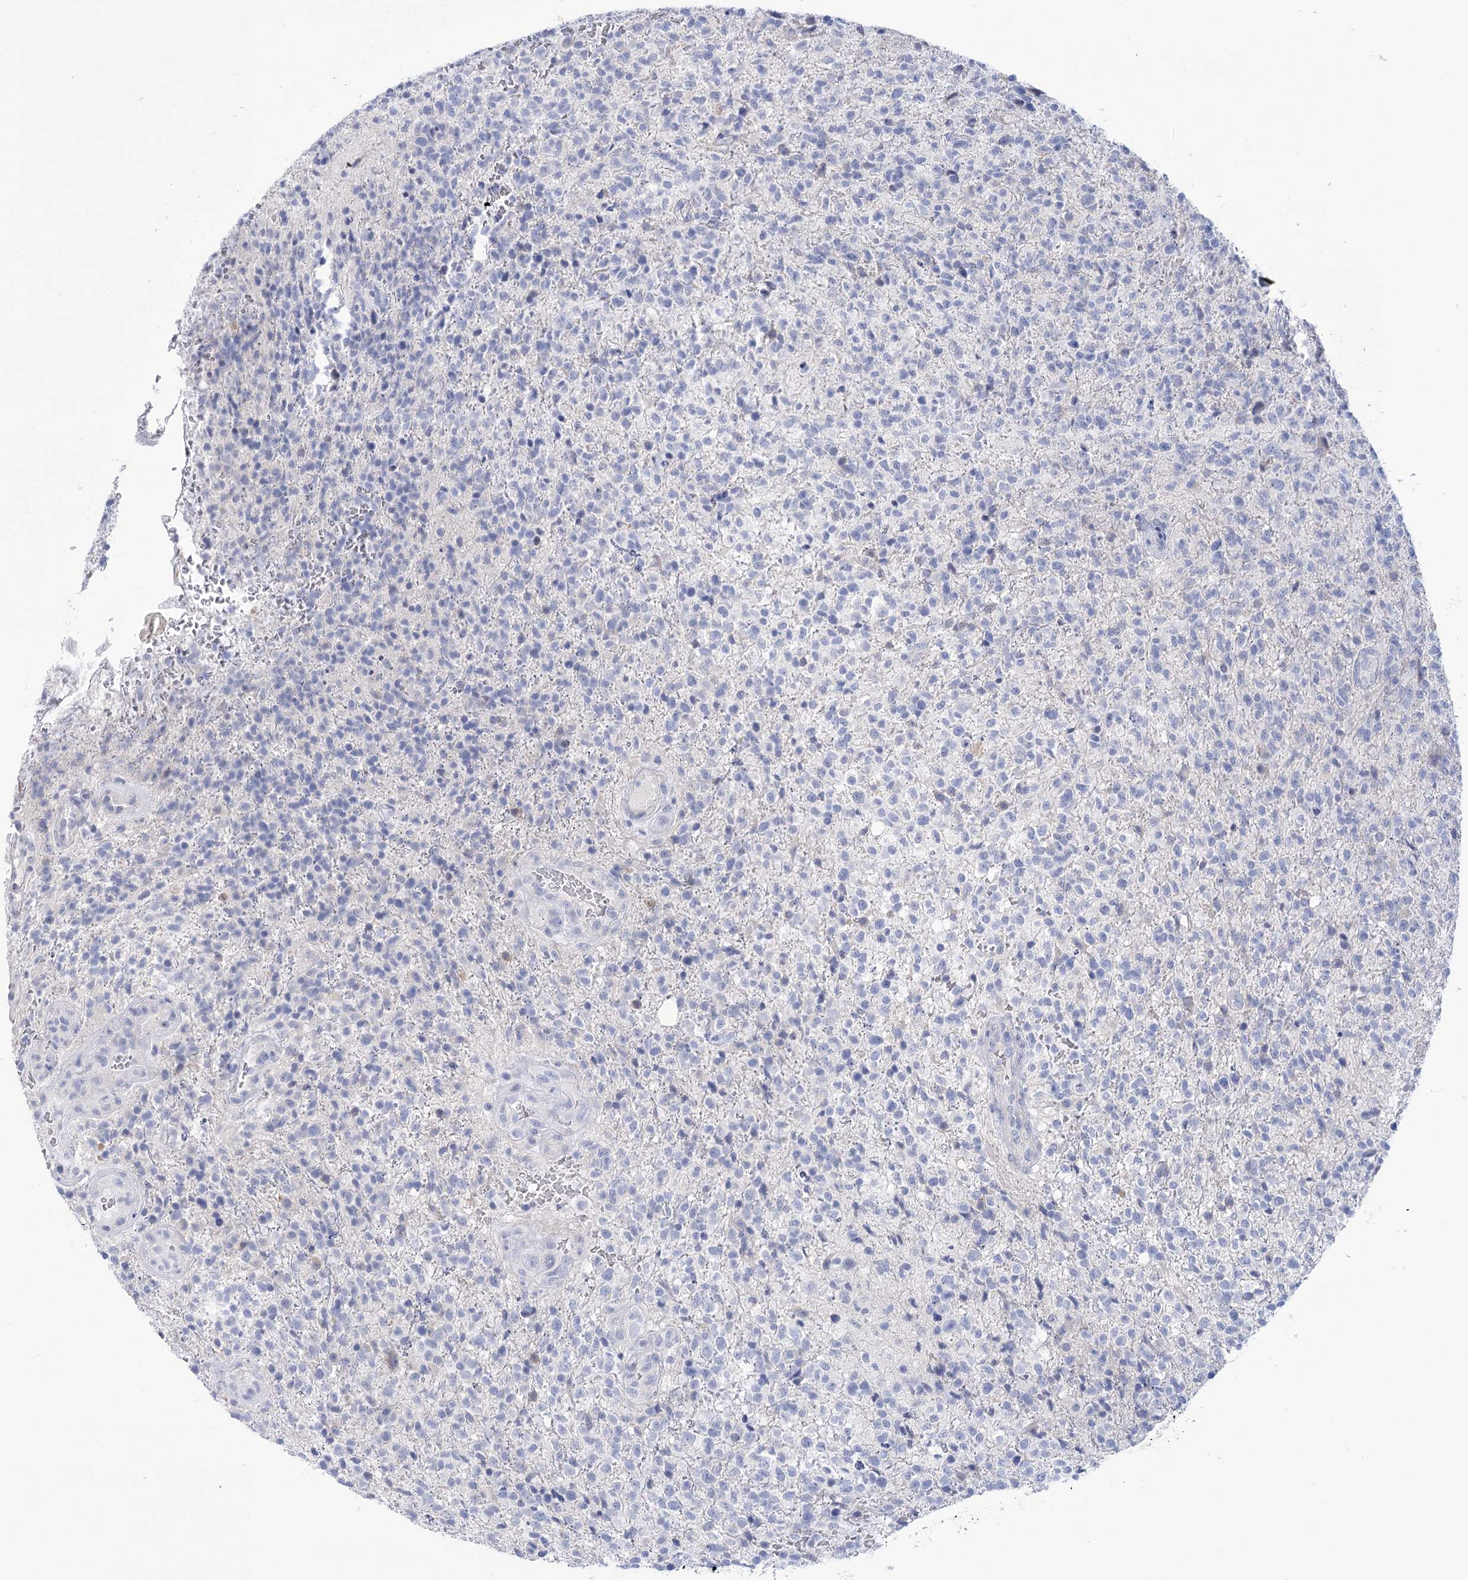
{"staining": {"intensity": "negative", "quantity": "none", "location": "none"}, "tissue": "glioma", "cell_type": "Tumor cells", "image_type": "cancer", "snomed": [{"axis": "morphology", "description": "Glioma, malignant, High grade"}, {"axis": "topography", "description": "Brain"}], "caption": "Immunohistochemistry micrograph of human high-grade glioma (malignant) stained for a protein (brown), which exhibits no staining in tumor cells.", "gene": "PBLD", "patient": {"sex": "male", "age": 56}}